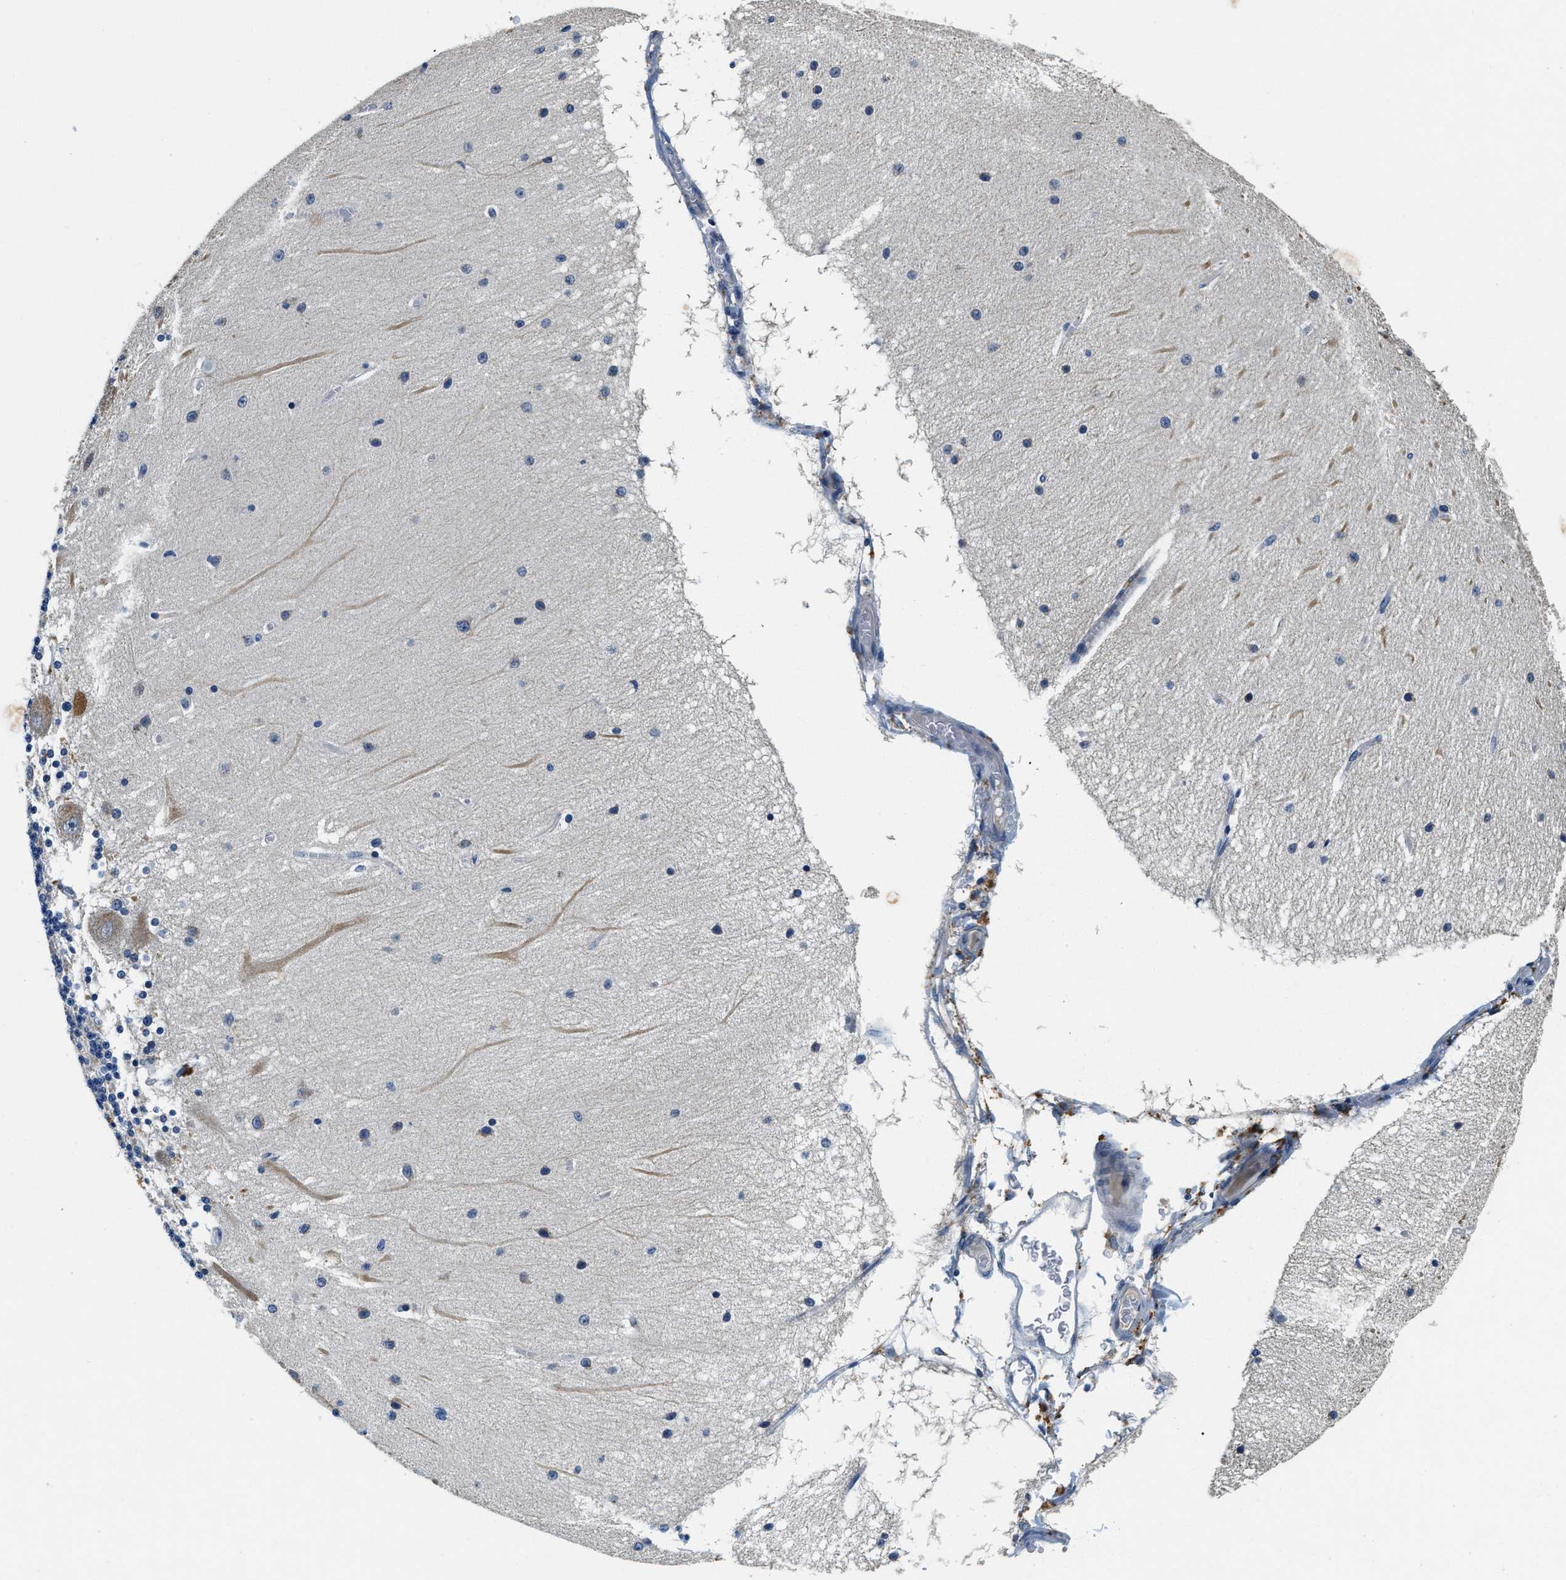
{"staining": {"intensity": "negative", "quantity": "none", "location": "none"}, "tissue": "cerebellum", "cell_type": "Cells in granular layer", "image_type": "normal", "snomed": [{"axis": "morphology", "description": "Normal tissue, NOS"}, {"axis": "topography", "description": "Cerebellum"}], "caption": "High power microscopy micrograph of an immunohistochemistry image of unremarkable cerebellum, revealing no significant positivity in cells in granular layer.", "gene": "ALDH3A2", "patient": {"sex": "female", "age": 54}}